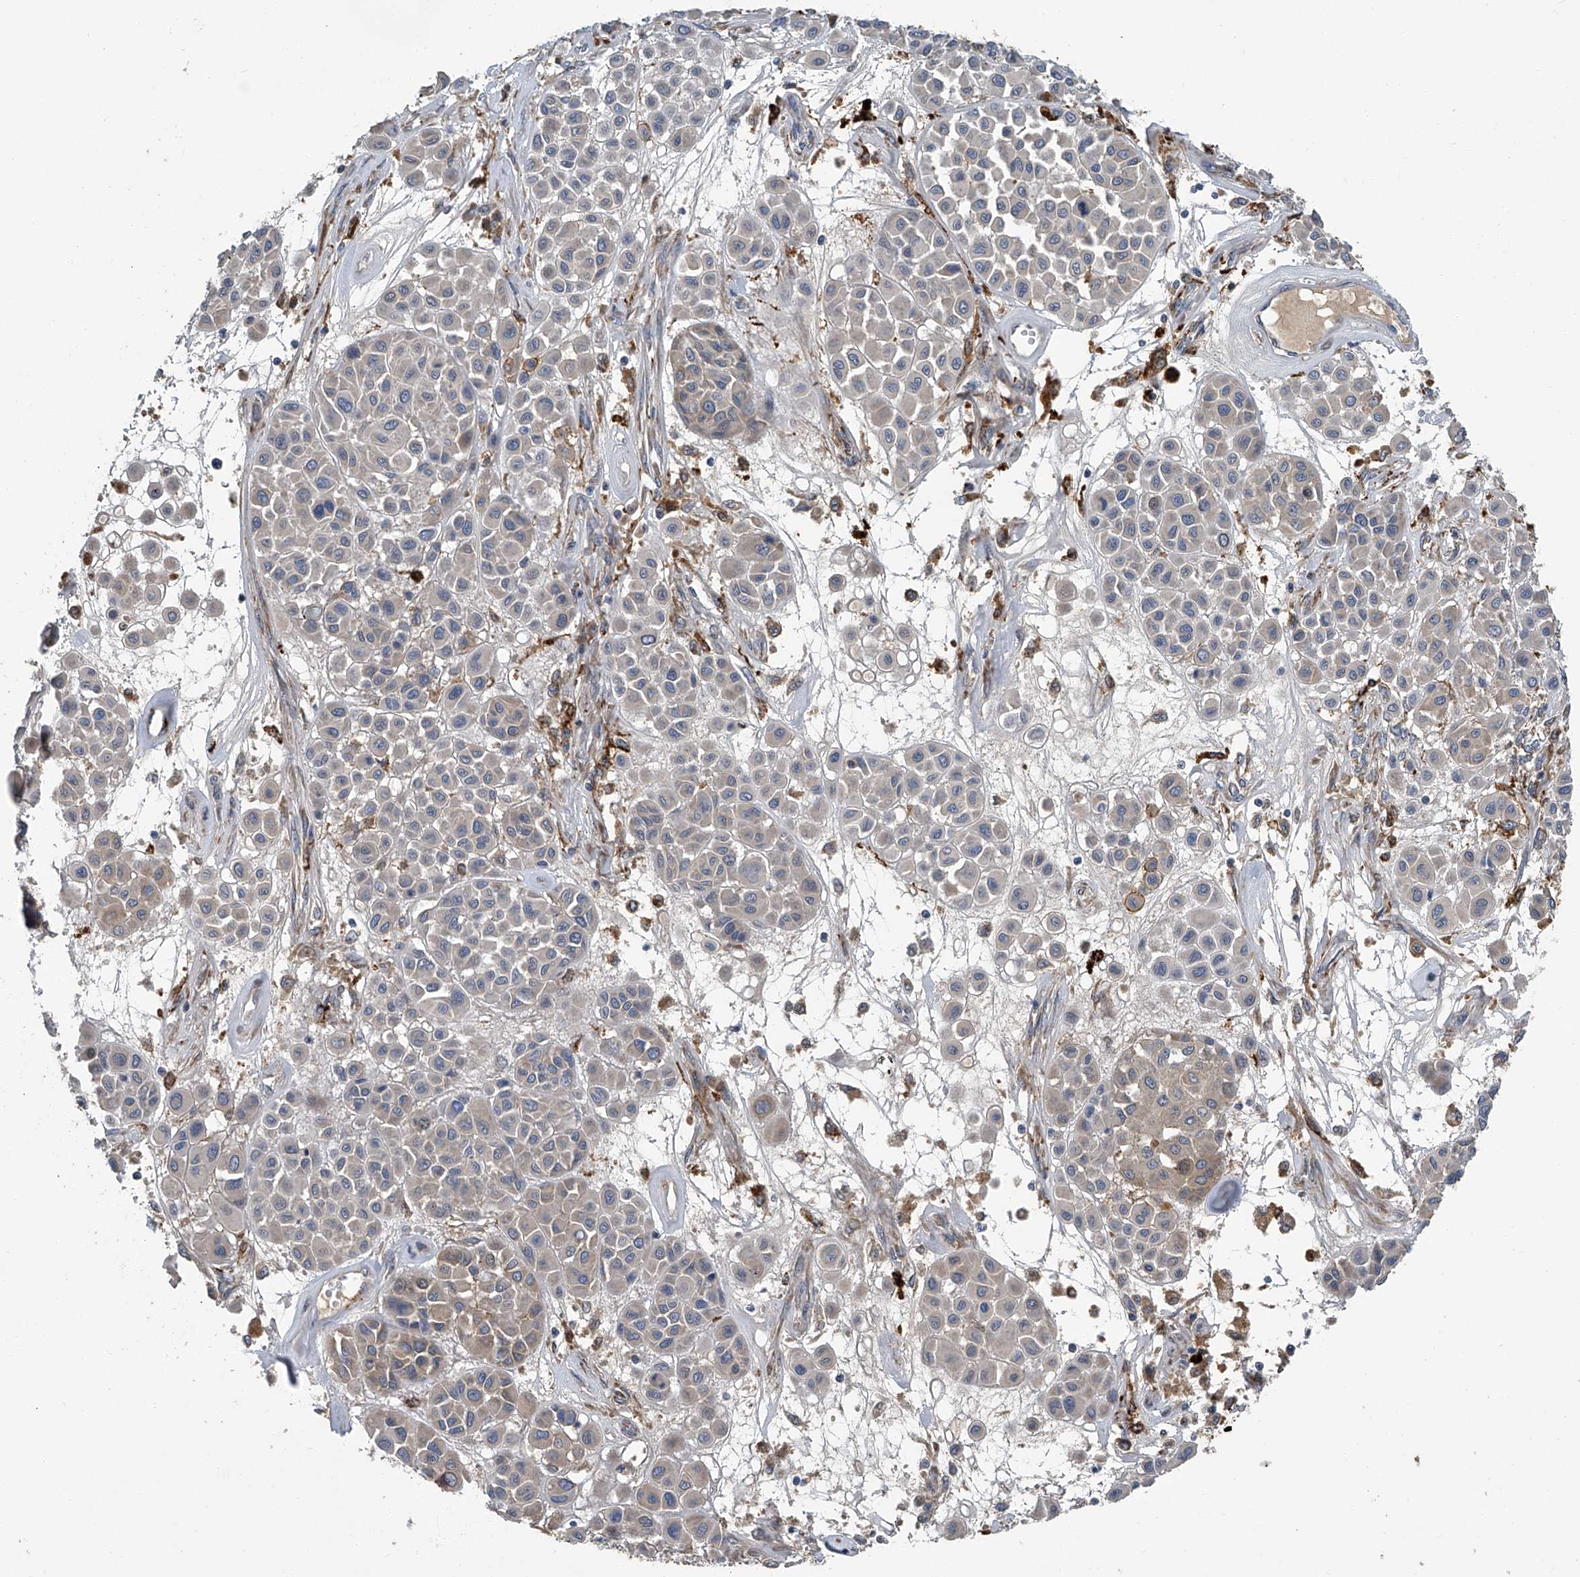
{"staining": {"intensity": "negative", "quantity": "none", "location": "none"}, "tissue": "melanoma", "cell_type": "Tumor cells", "image_type": "cancer", "snomed": [{"axis": "morphology", "description": "Malignant melanoma, Metastatic site"}, {"axis": "topography", "description": "Soft tissue"}], "caption": "This is an immunohistochemistry (IHC) micrograph of human melanoma. There is no expression in tumor cells.", "gene": "FAM167A", "patient": {"sex": "male", "age": 41}}